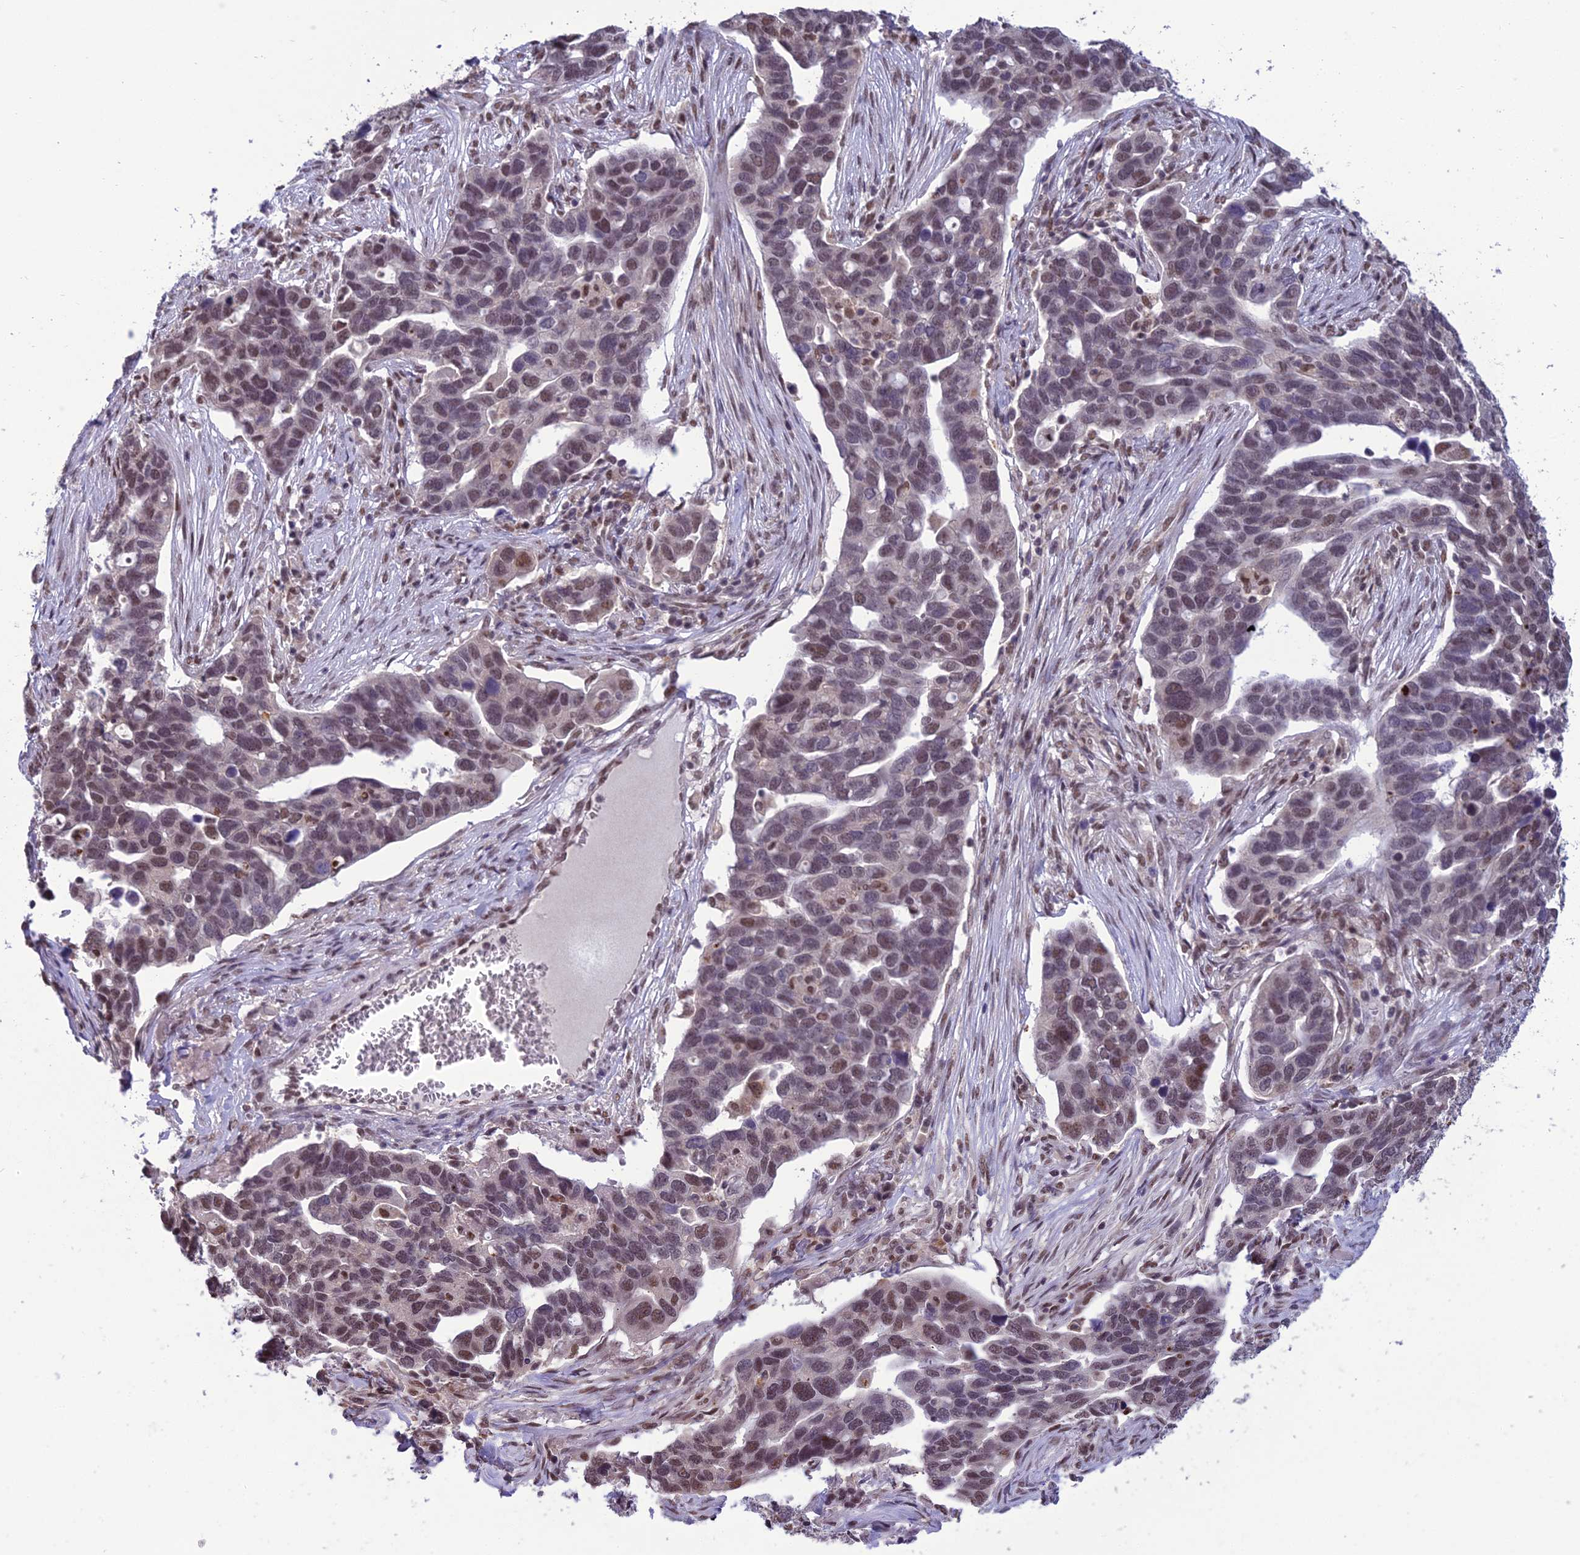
{"staining": {"intensity": "moderate", "quantity": "25%-75%", "location": "nuclear"}, "tissue": "ovarian cancer", "cell_type": "Tumor cells", "image_type": "cancer", "snomed": [{"axis": "morphology", "description": "Cystadenocarcinoma, serous, NOS"}, {"axis": "topography", "description": "Ovary"}], "caption": "About 25%-75% of tumor cells in ovarian serous cystadenocarcinoma show moderate nuclear protein expression as visualized by brown immunohistochemical staining.", "gene": "RANBP3", "patient": {"sex": "female", "age": 54}}